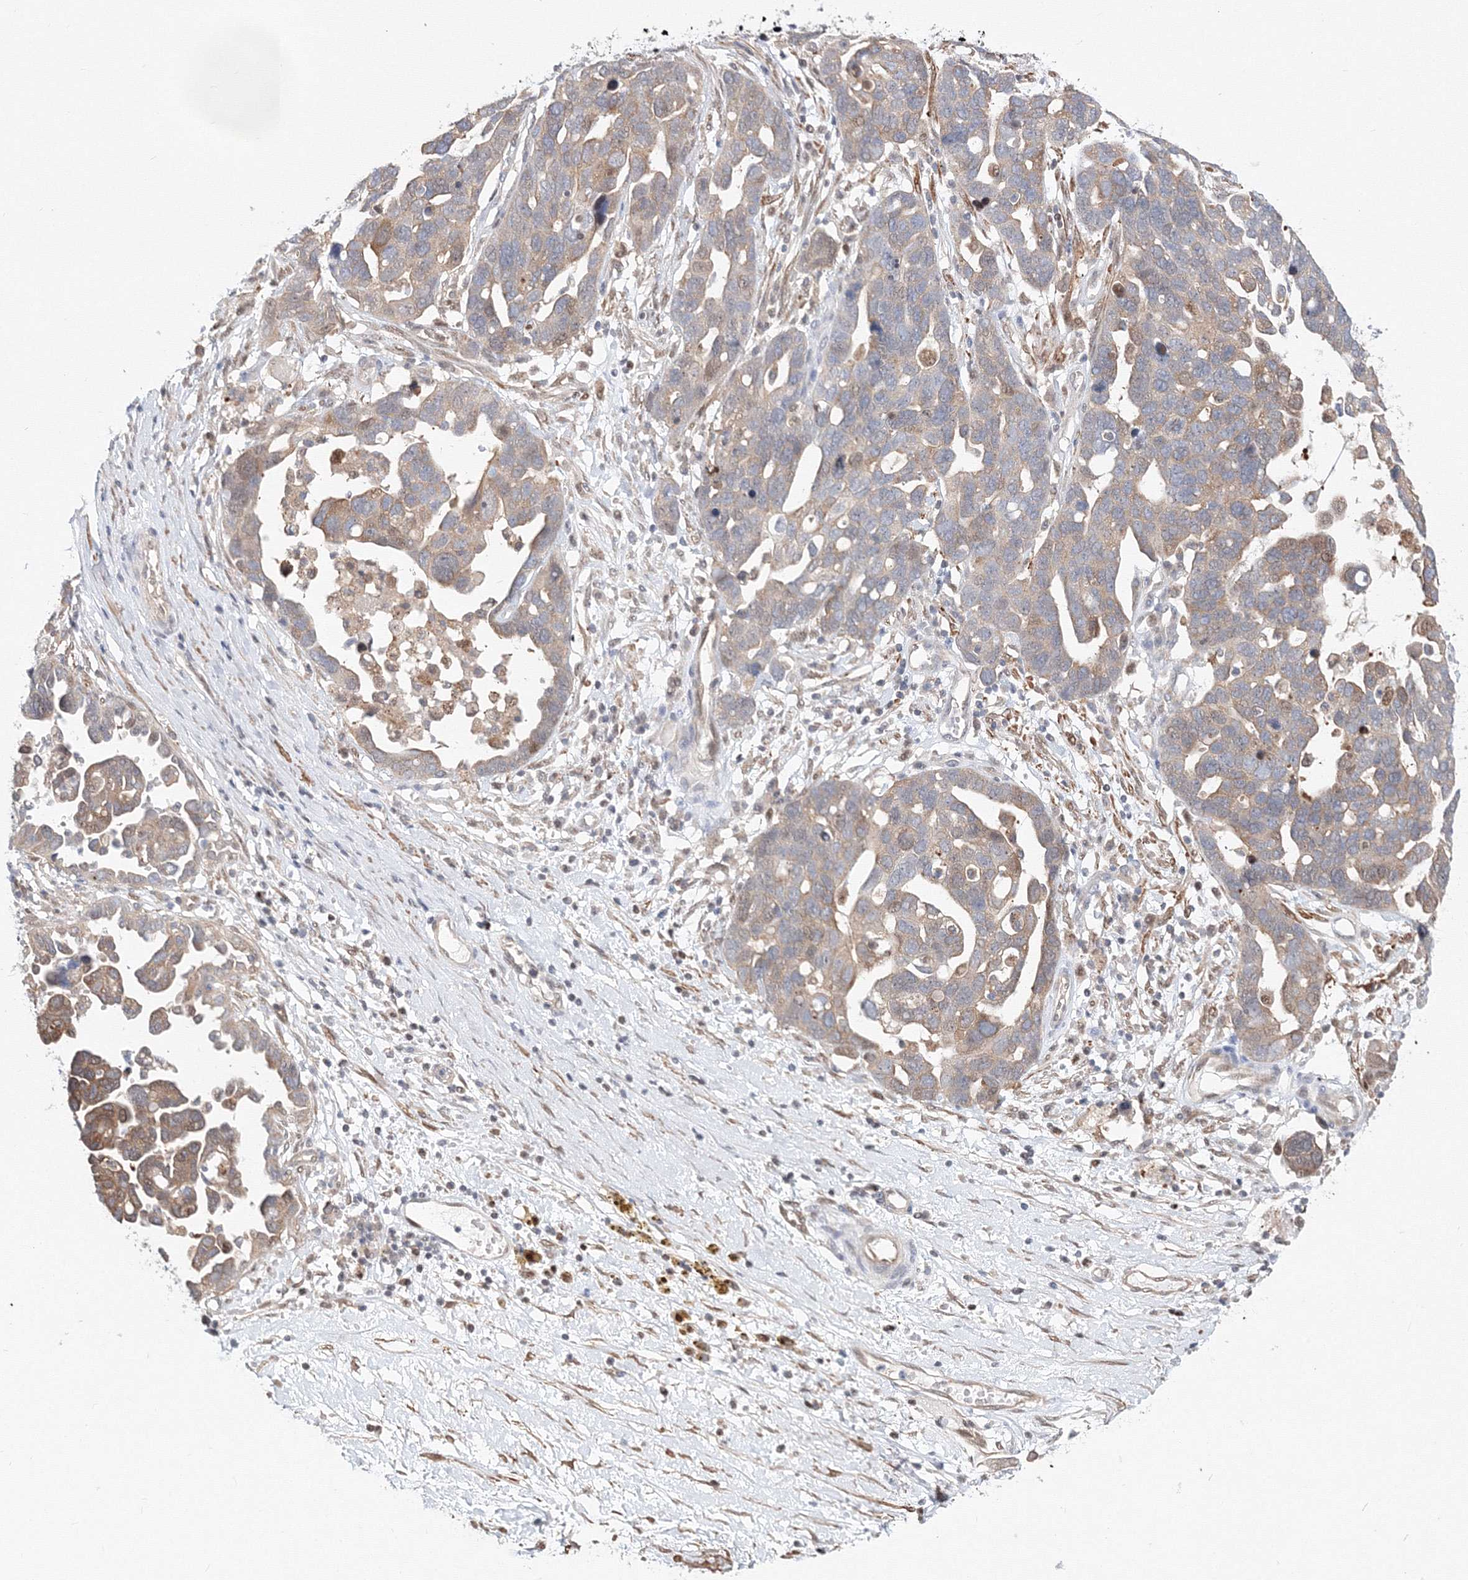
{"staining": {"intensity": "moderate", "quantity": "25%-75%", "location": "cytoplasmic/membranous"}, "tissue": "ovarian cancer", "cell_type": "Tumor cells", "image_type": "cancer", "snomed": [{"axis": "morphology", "description": "Cystadenocarcinoma, serous, NOS"}, {"axis": "topography", "description": "Ovary"}], "caption": "Protein staining demonstrates moderate cytoplasmic/membranous positivity in about 25%-75% of tumor cells in serous cystadenocarcinoma (ovarian).", "gene": "ARHGAP21", "patient": {"sex": "female", "age": 54}}